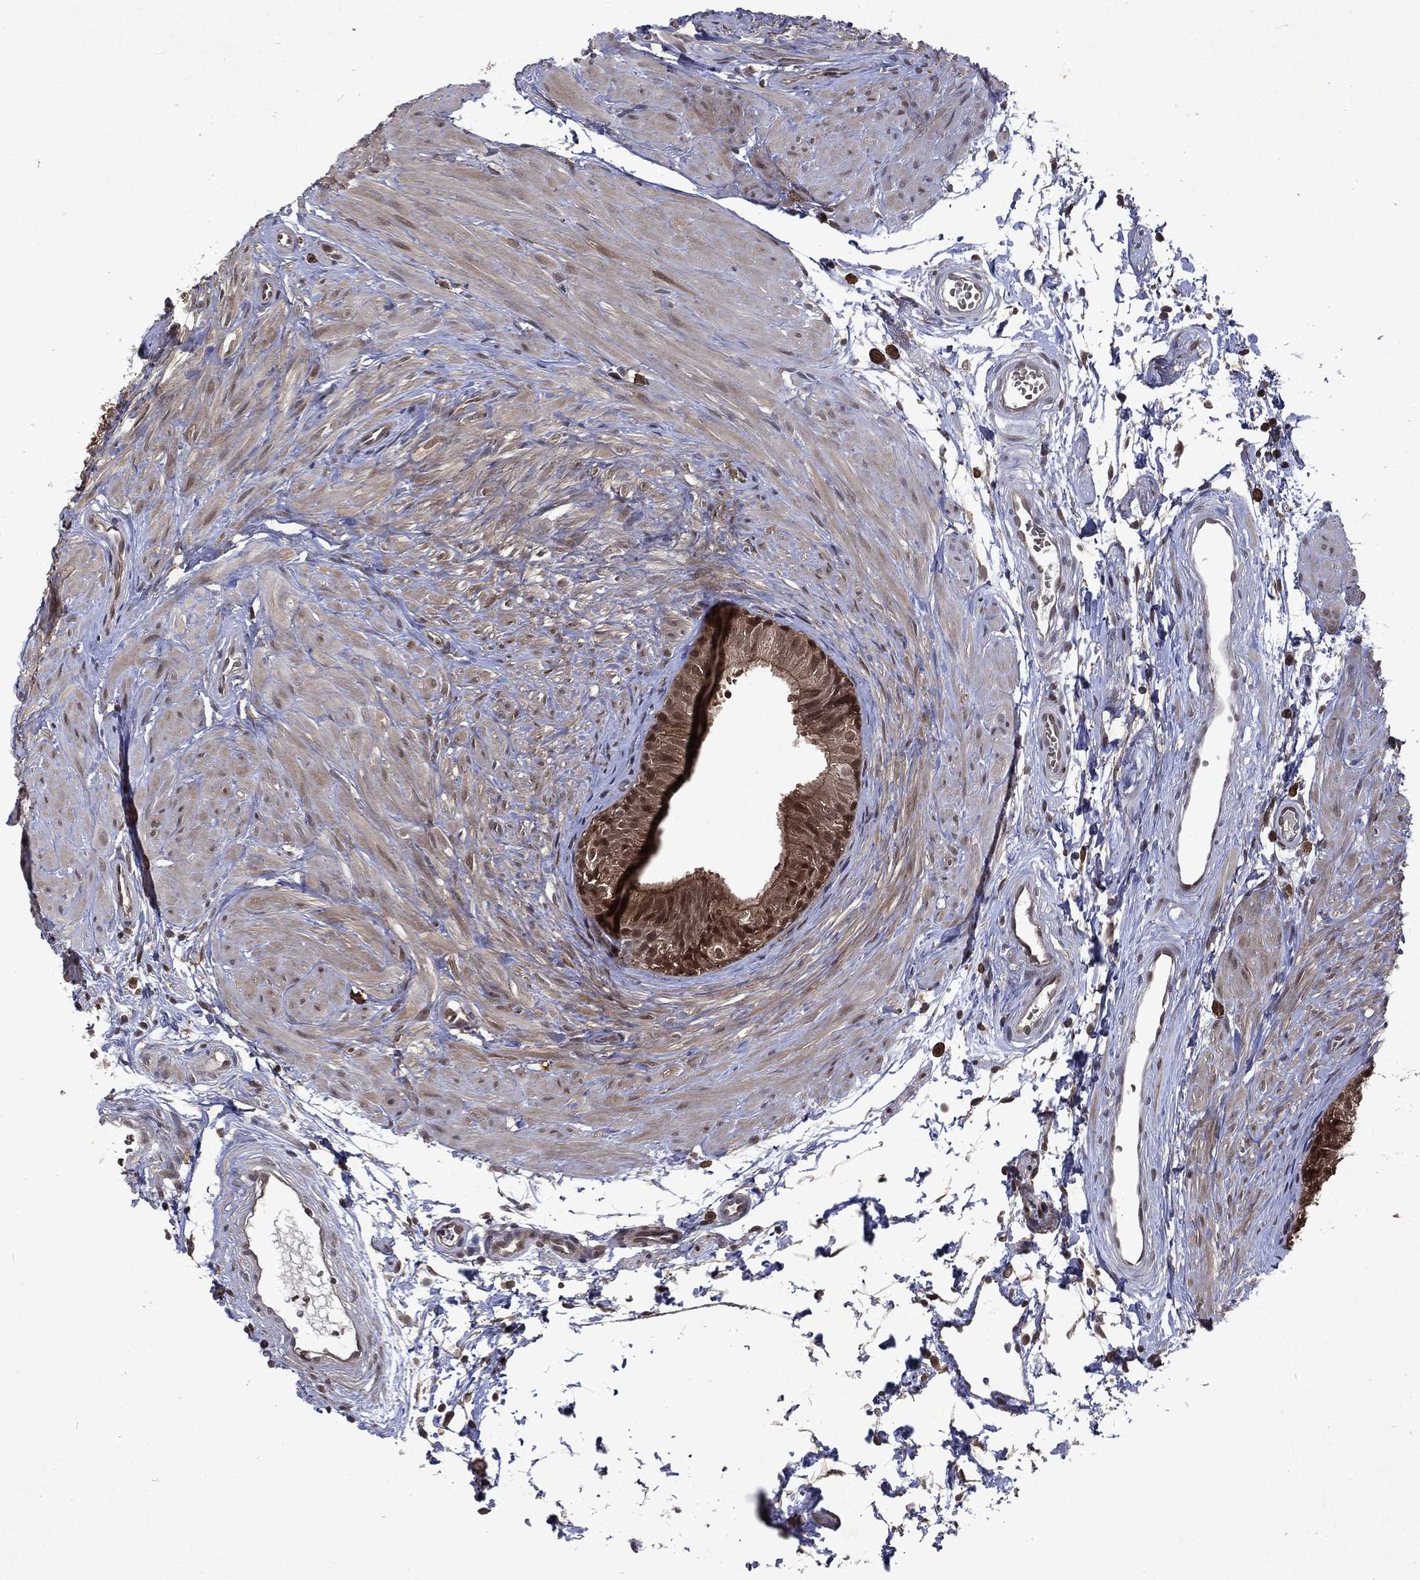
{"staining": {"intensity": "strong", "quantity": ">75%", "location": "cytoplasmic/membranous,nuclear"}, "tissue": "epididymis", "cell_type": "Glandular cells", "image_type": "normal", "snomed": [{"axis": "morphology", "description": "Normal tissue, NOS"}, {"axis": "topography", "description": "Epididymis"}], "caption": "Protein expression analysis of benign epididymis displays strong cytoplasmic/membranous,nuclear positivity in approximately >75% of glandular cells.", "gene": "MTAP", "patient": {"sex": "male", "age": 22}}